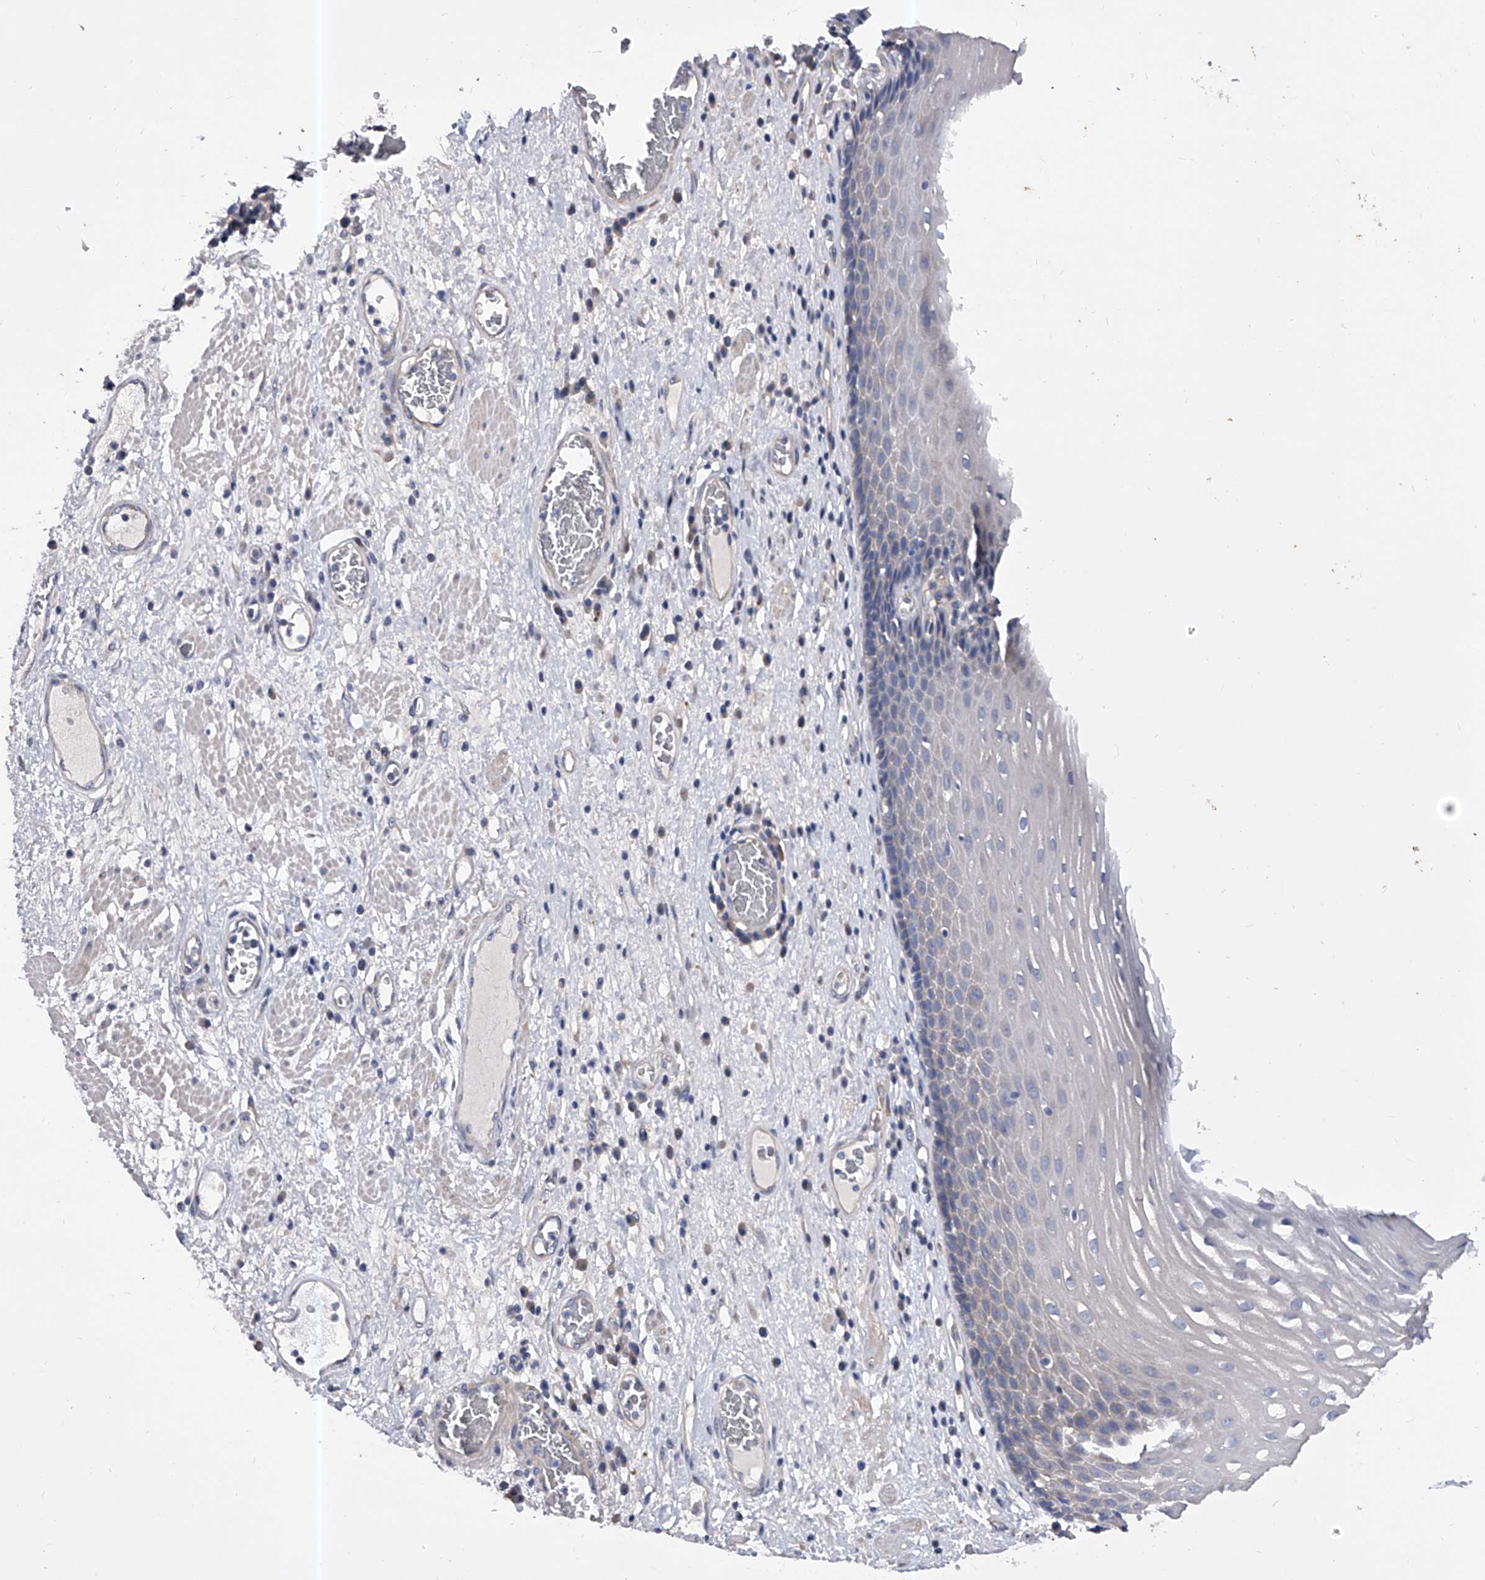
{"staining": {"intensity": "negative", "quantity": "none", "location": "none"}, "tissue": "esophagus", "cell_type": "Squamous epithelial cells", "image_type": "normal", "snomed": [{"axis": "morphology", "description": "Normal tissue, NOS"}, {"axis": "morphology", "description": "Adenocarcinoma, NOS"}, {"axis": "topography", "description": "Esophagus"}], "caption": "A high-resolution histopathology image shows immunohistochemistry staining of unremarkable esophagus, which displays no significant positivity in squamous epithelial cells. Brightfield microscopy of immunohistochemistry (IHC) stained with DAB (brown) and hematoxylin (blue), captured at high magnification.", "gene": "PPP5C", "patient": {"sex": "male", "age": 62}}